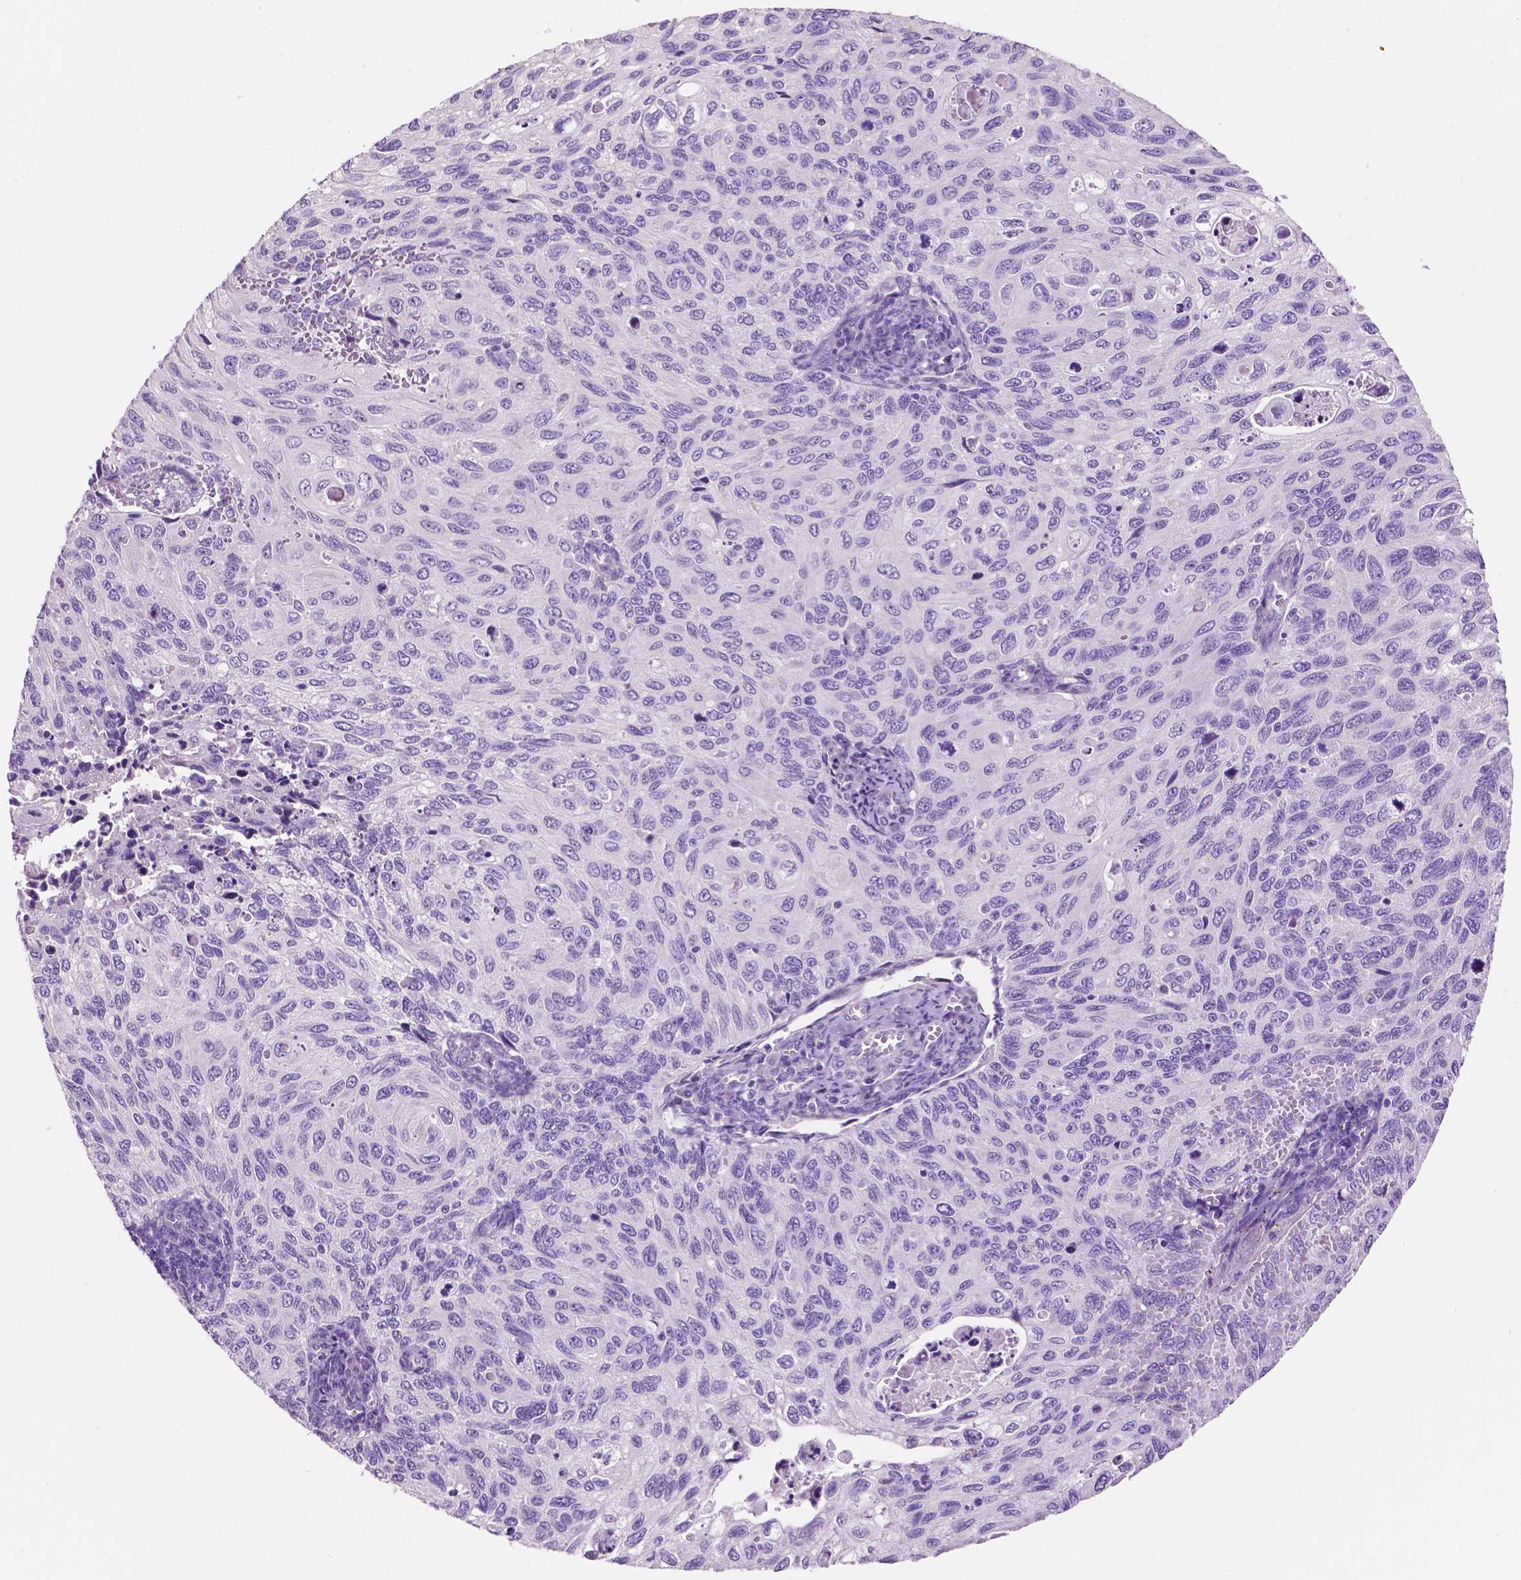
{"staining": {"intensity": "negative", "quantity": "none", "location": "none"}, "tissue": "cervical cancer", "cell_type": "Tumor cells", "image_type": "cancer", "snomed": [{"axis": "morphology", "description": "Squamous cell carcinoma, NOS"}, {"axis": "topography", "description": "Cervix"}], "caption": "Tumor cells show no significant staining in cervical cancer (squamous cell carcinoma). Nuclei are stained in blue.", "gene": "CLDN17", "patient": {"sex": "female", "age": 70}}